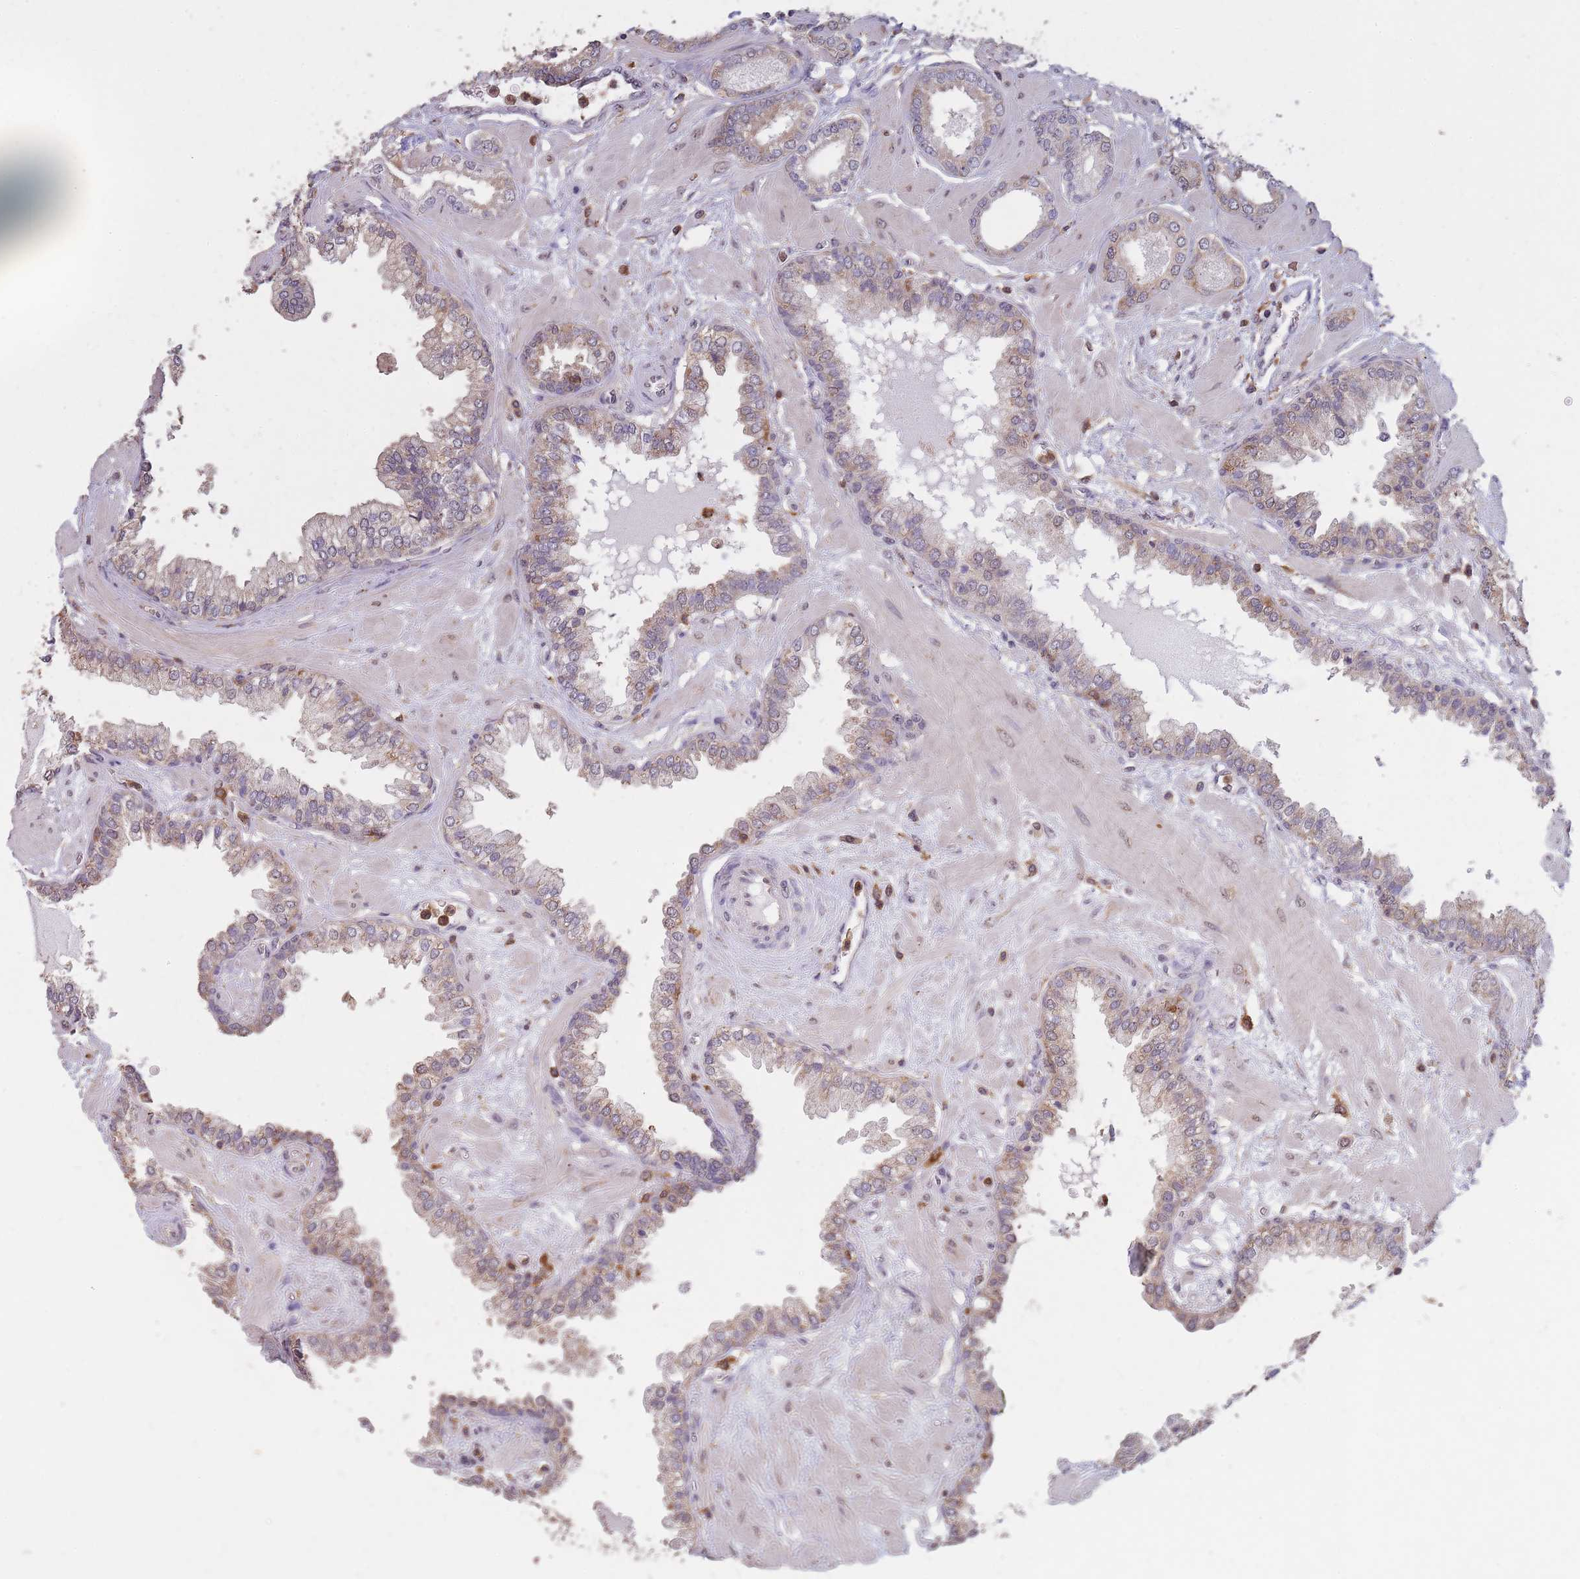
{"staining": {"intensity": "moderate", "quantity": ">75%", "location": "cytoplasmic/membranous"}, "tissue": "prostate cancer", "cell_type": "Tumor cells", "image_type": "cancer", "snomed": [{"axis": "morphology", "description": "Adenocarcinoma, Low grade"}, {"axis": "topography", "description": "Prostate"}], "caption": "A histopathology image showing moderate cytoplasmic/membranous positivity in approximately >75% of tumor cells in adenocarcinoma (low-grade) (prostate), as visualized by brown immunohistochemical staining.", "gene": "GMIP", "patient": {"sex": "male", "age": 60}}